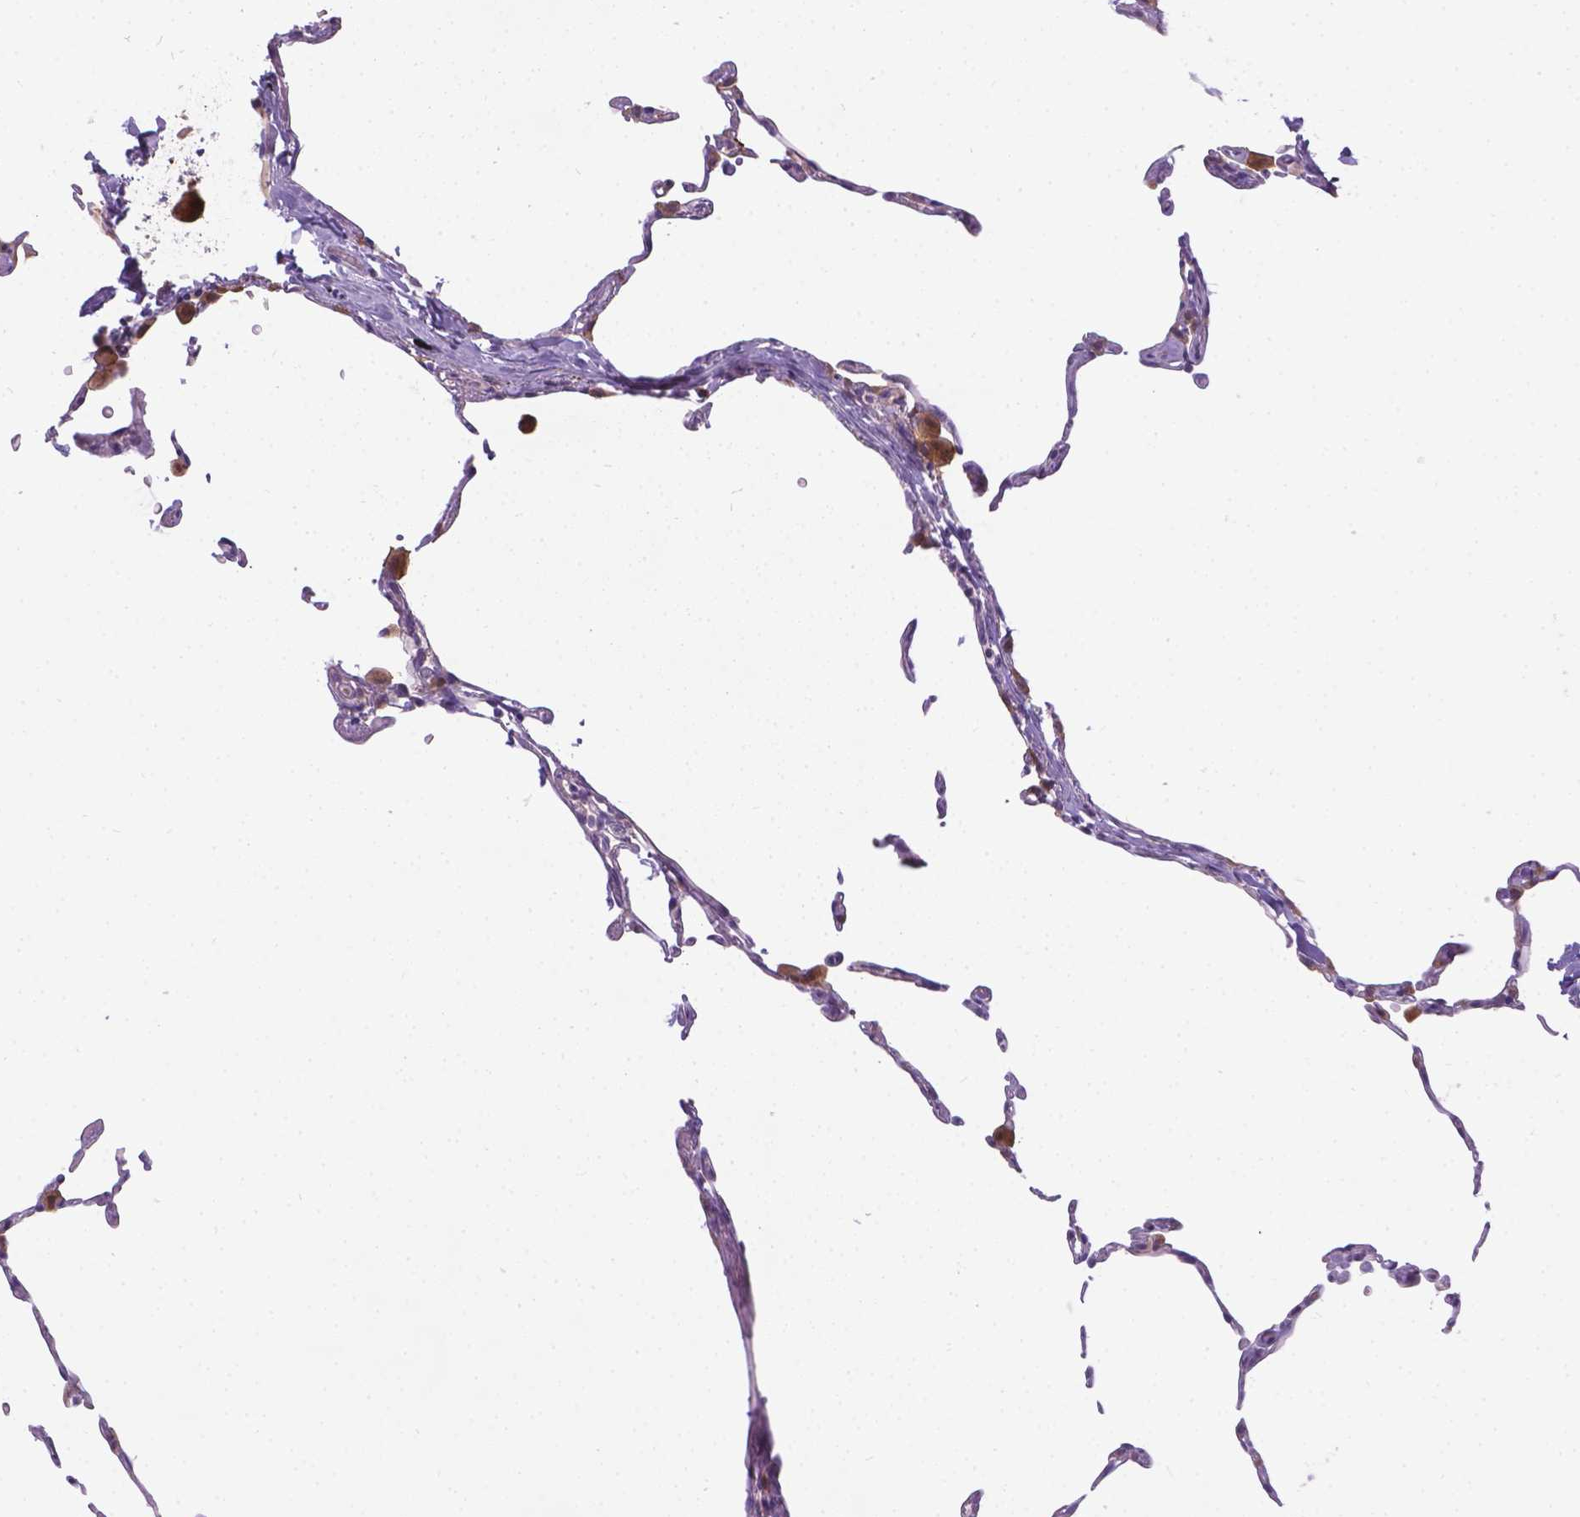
{"staining": {"intensity": "negative", "quantity": "none", "location": "none"}, "tissue": "lung", "cell_type": "Alveolar cells", "image_type": "normal", "snomed": [{"axis": "morphology", "description": "Normal tissue, NOS"}, {"axis": "topography", "description": "Lung"}], "caption": "High magnification brightfield microscopy of benign lung stained with DAB (brown) and counterstained with hematoxylin (blue): alveolar cells show no significant expression.", "gene": "TM4SF18", "patient": {"sex": "female", "age": 57}}